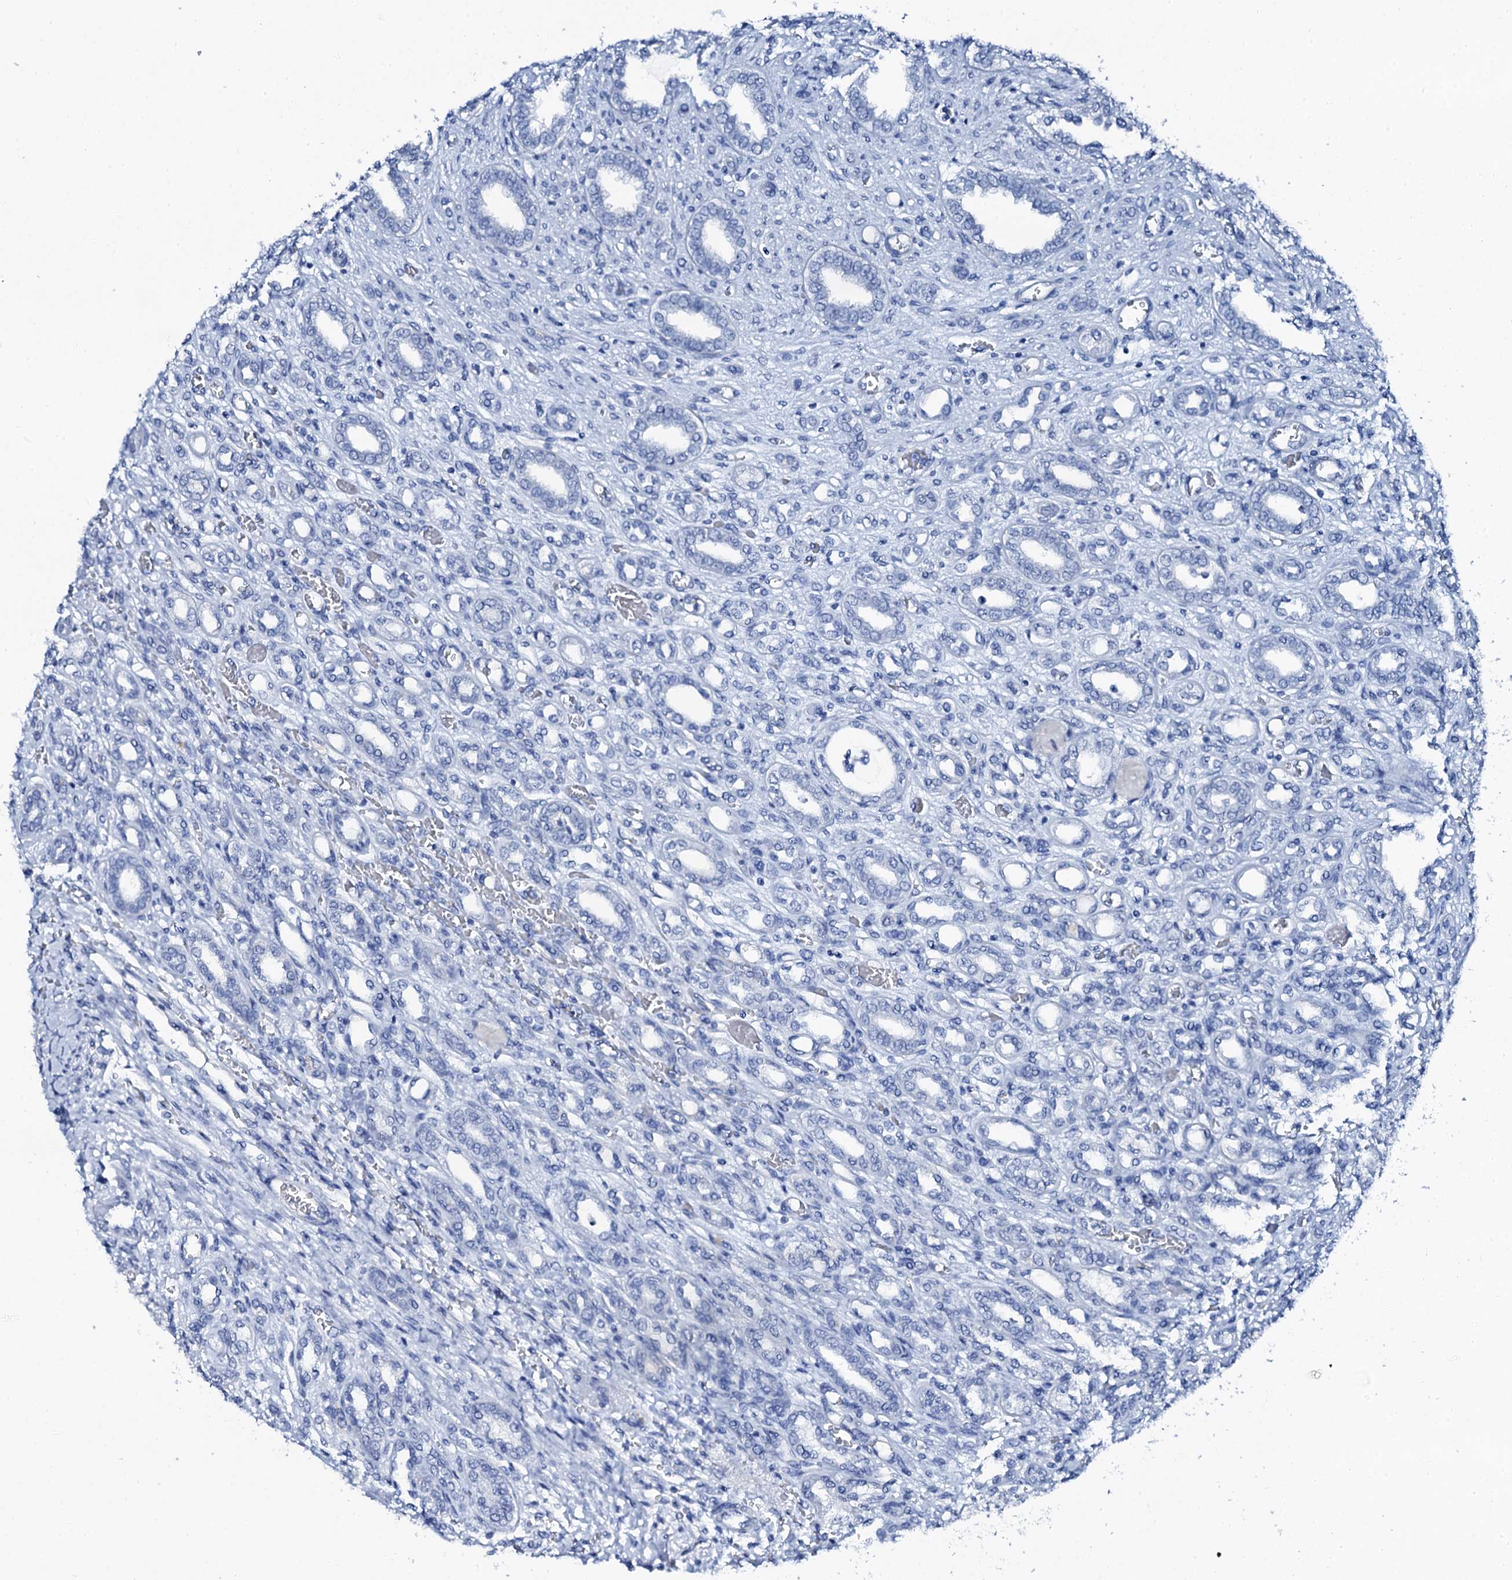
{"staining": {"intensity": "negative", "quantity": "none", "location": "none"}, "tissue": "kidney", "cell_type": "Cells in glomeruli", "image_type": "normal", "snomed": [{"axis": "morphology", "description": "Normal tissue, NOS"}, {"axis": "morphology", "description": "Neoplasm, malignant, NOS"}, {"axis": "topography", "description": "Kidney"}], "caption": "The photomicrograph displays no staining of cells in glomeruli in benign kidney.", "gene": "PTH", "patient": {"sex": "female", "age": 1}}